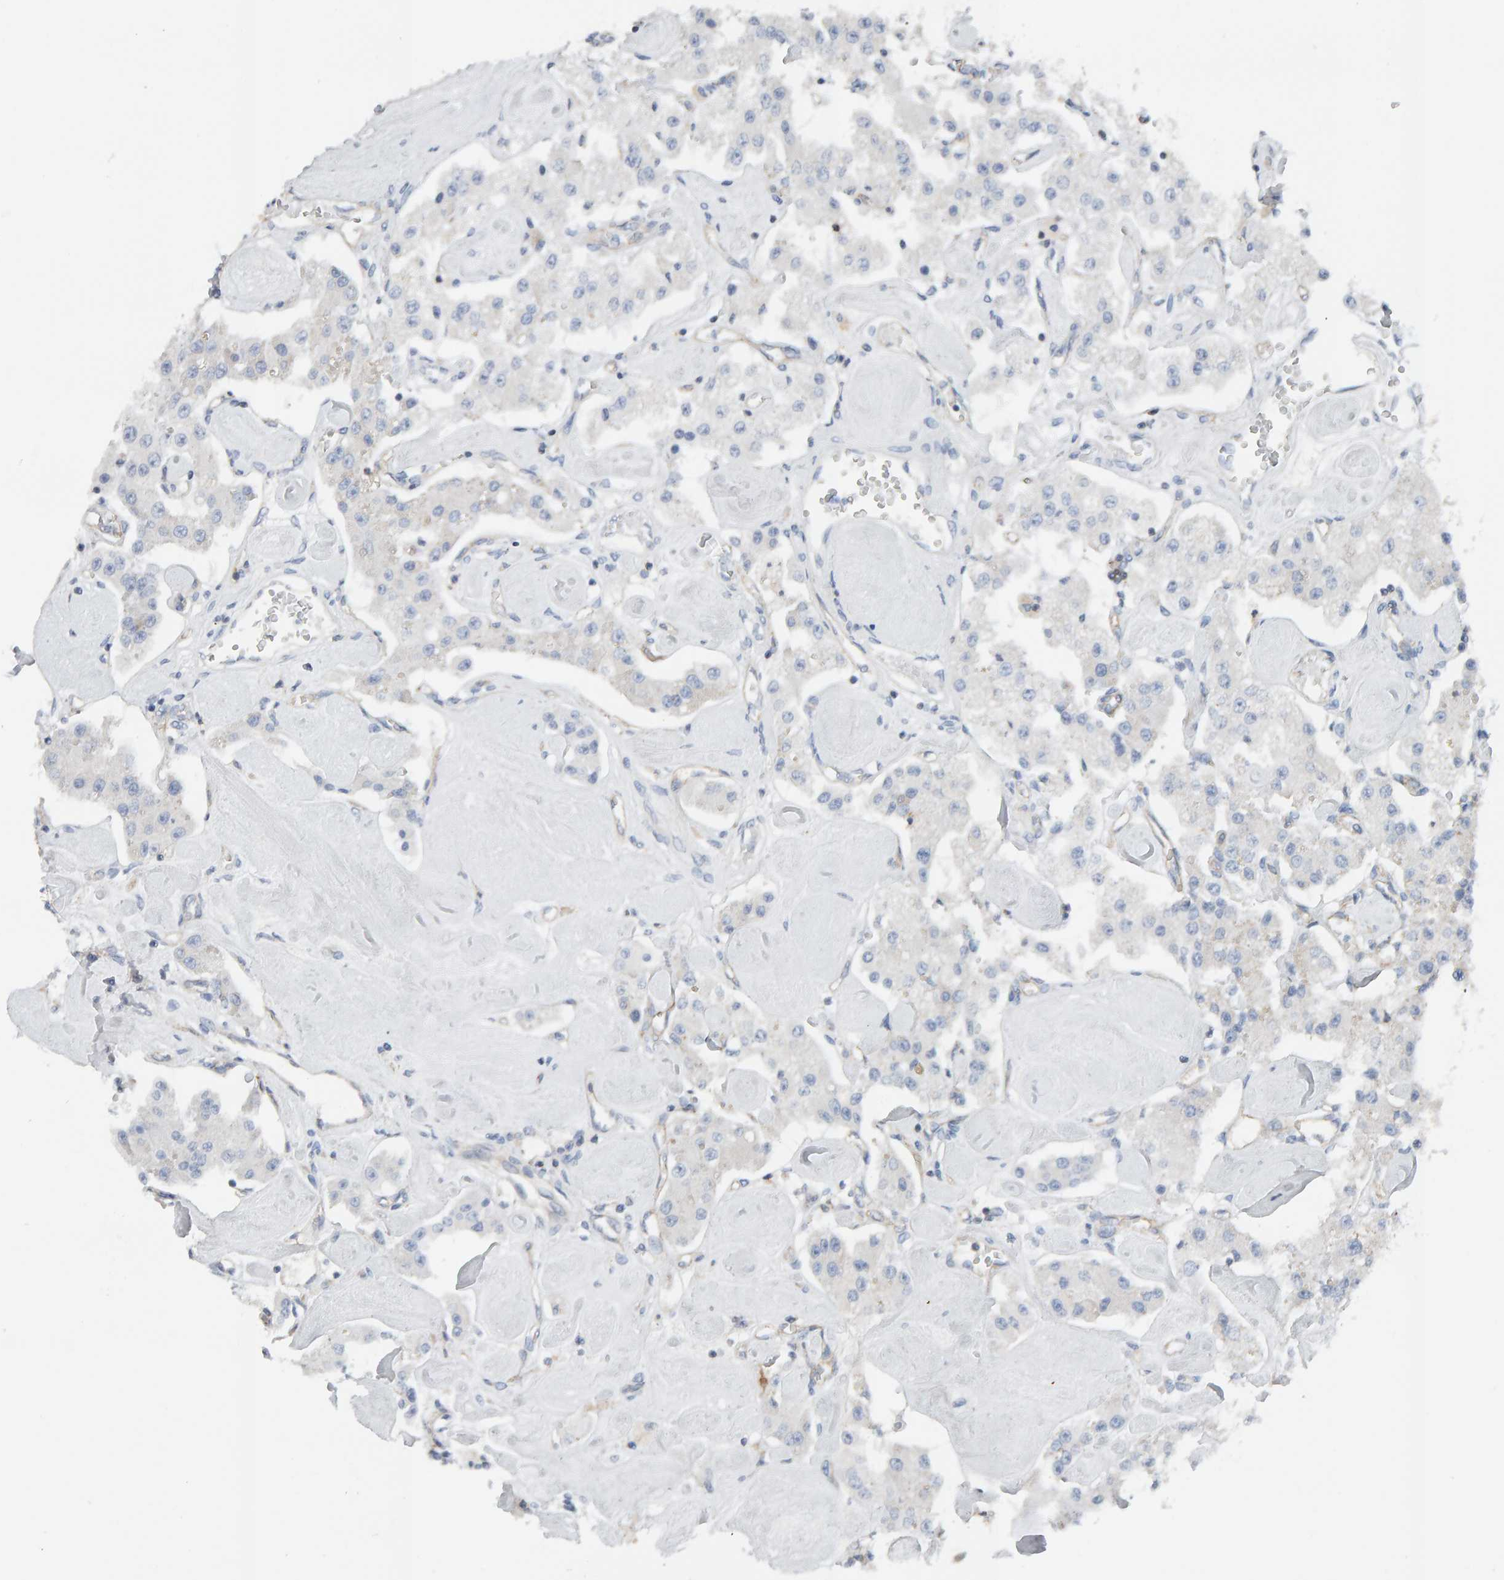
{"staining": {"intensity": "weak", "quantity": "<25%", "location": "cytoplasmic/membranous"}, "tissue": "carcinoid", "cell_type": "Tumor cells", "image_type": "cancer", "snomed": [{"axis": "morphology", "description": "Carcinoid, malignant, NOS"}, {"axis": "topography", "description": "Pancreas"}], "caption": "IHC photomicrograph of carcinoid stained for a protein (brown), which reveals no positivity in tumor cells.", "gene": "FYN", "patient": {"sex": "male", "age": 41}}